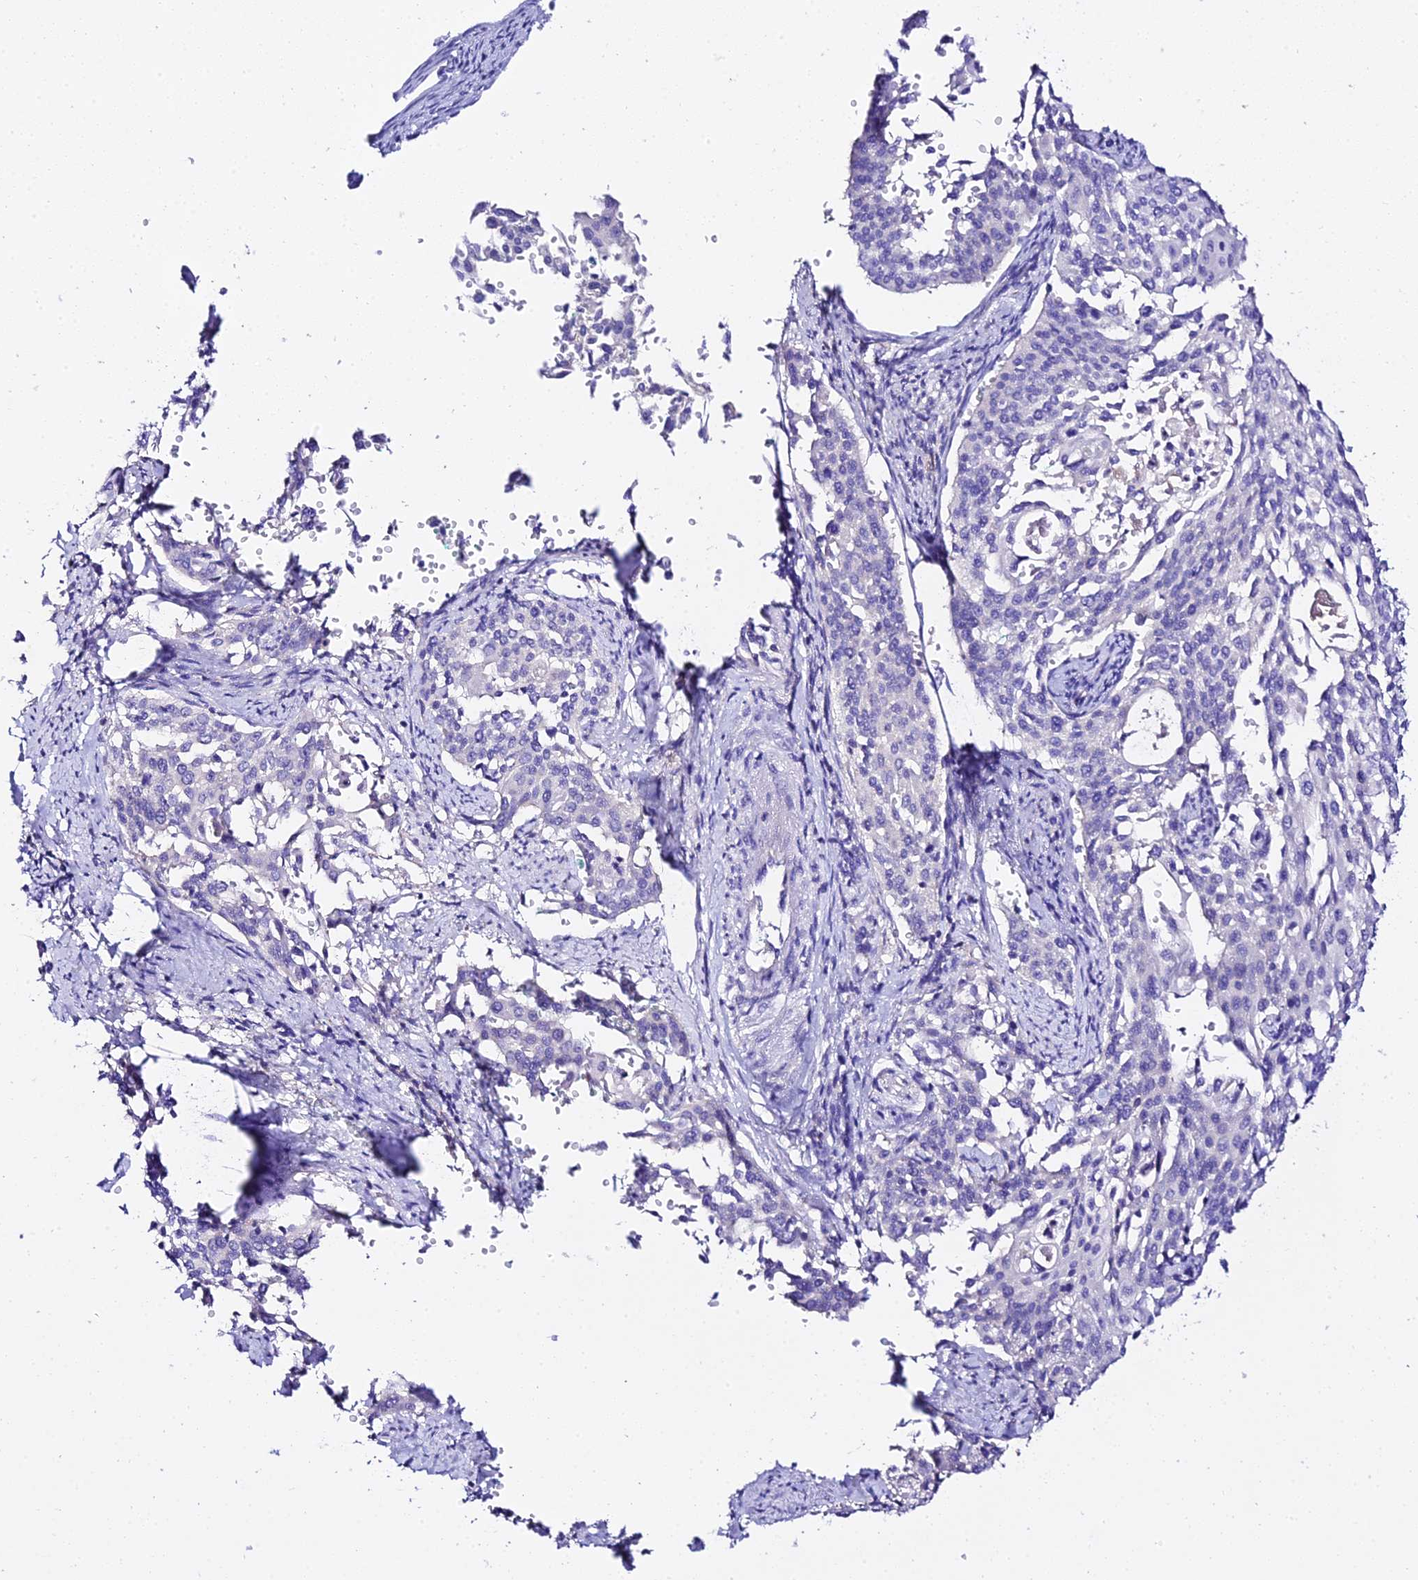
{"staining": {"intensity": "negative", "quantity": "none", "location": "none"}, "tissue": "cervical cancer", "cell_type": "Tumor cells", "image_type": "cancer", "snomed": [{"axis": "morphology", "description": "Squamous cell carcinoma, NOS"}, {"axis": "topography", "description": "Cervix"}], "caption": "High magnification brightfield microscopy of cervical squamous cell carcinoma stained with DAB (3,3'-diaminobenzidine) (brown) and counterstained with hematoxylin (blue): tumor cells show no significant positivity. (Brightfield microscopy of DAB (3,3'-diaminobenzidine) IHC at high magnification).", "gene": "TMEM117", "patient": {"sex": "female", "age": 44}}